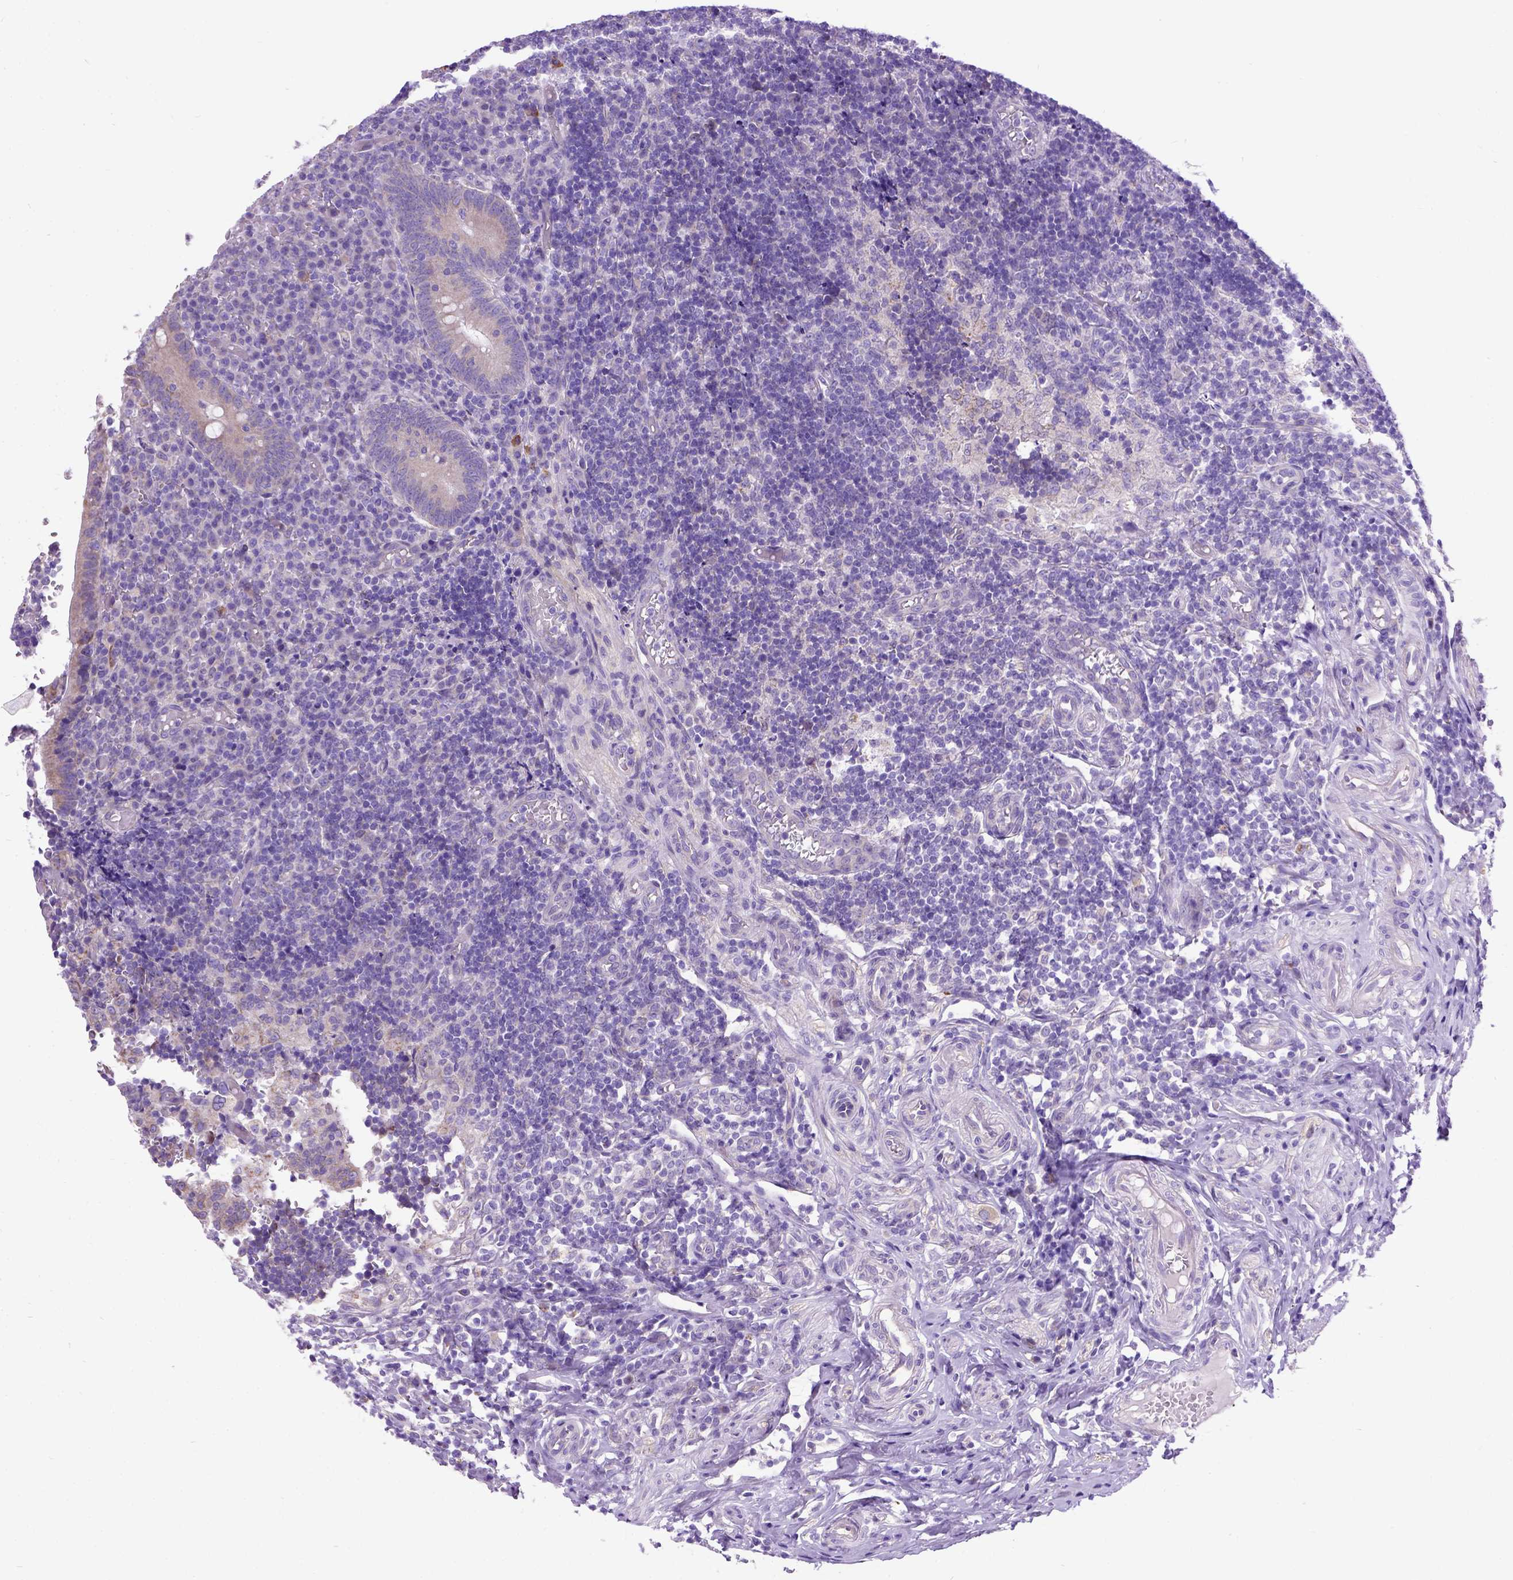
{"staining": {"intensity": "negative", "quantity": "none", "location": "none"}, "tissue": "appendix", "cell_type": "Glandular cells", "image_type": "normal", "snomed": [{"axis": "morphology", "description": "Normal tissue, NOS"}, {"axis": "topography", "description": "Appendix"}], "caption": "Glandular cells show no significant protein positivity in benign appendix. Brightfield microscopy of IHC stained with DAB (3,3'-diaminobenzidine) (brown) and hematoxylin (blue), captured at high magnification.", "gene": "CFAP54", "patient": {"sex": "male", "age": 18}}